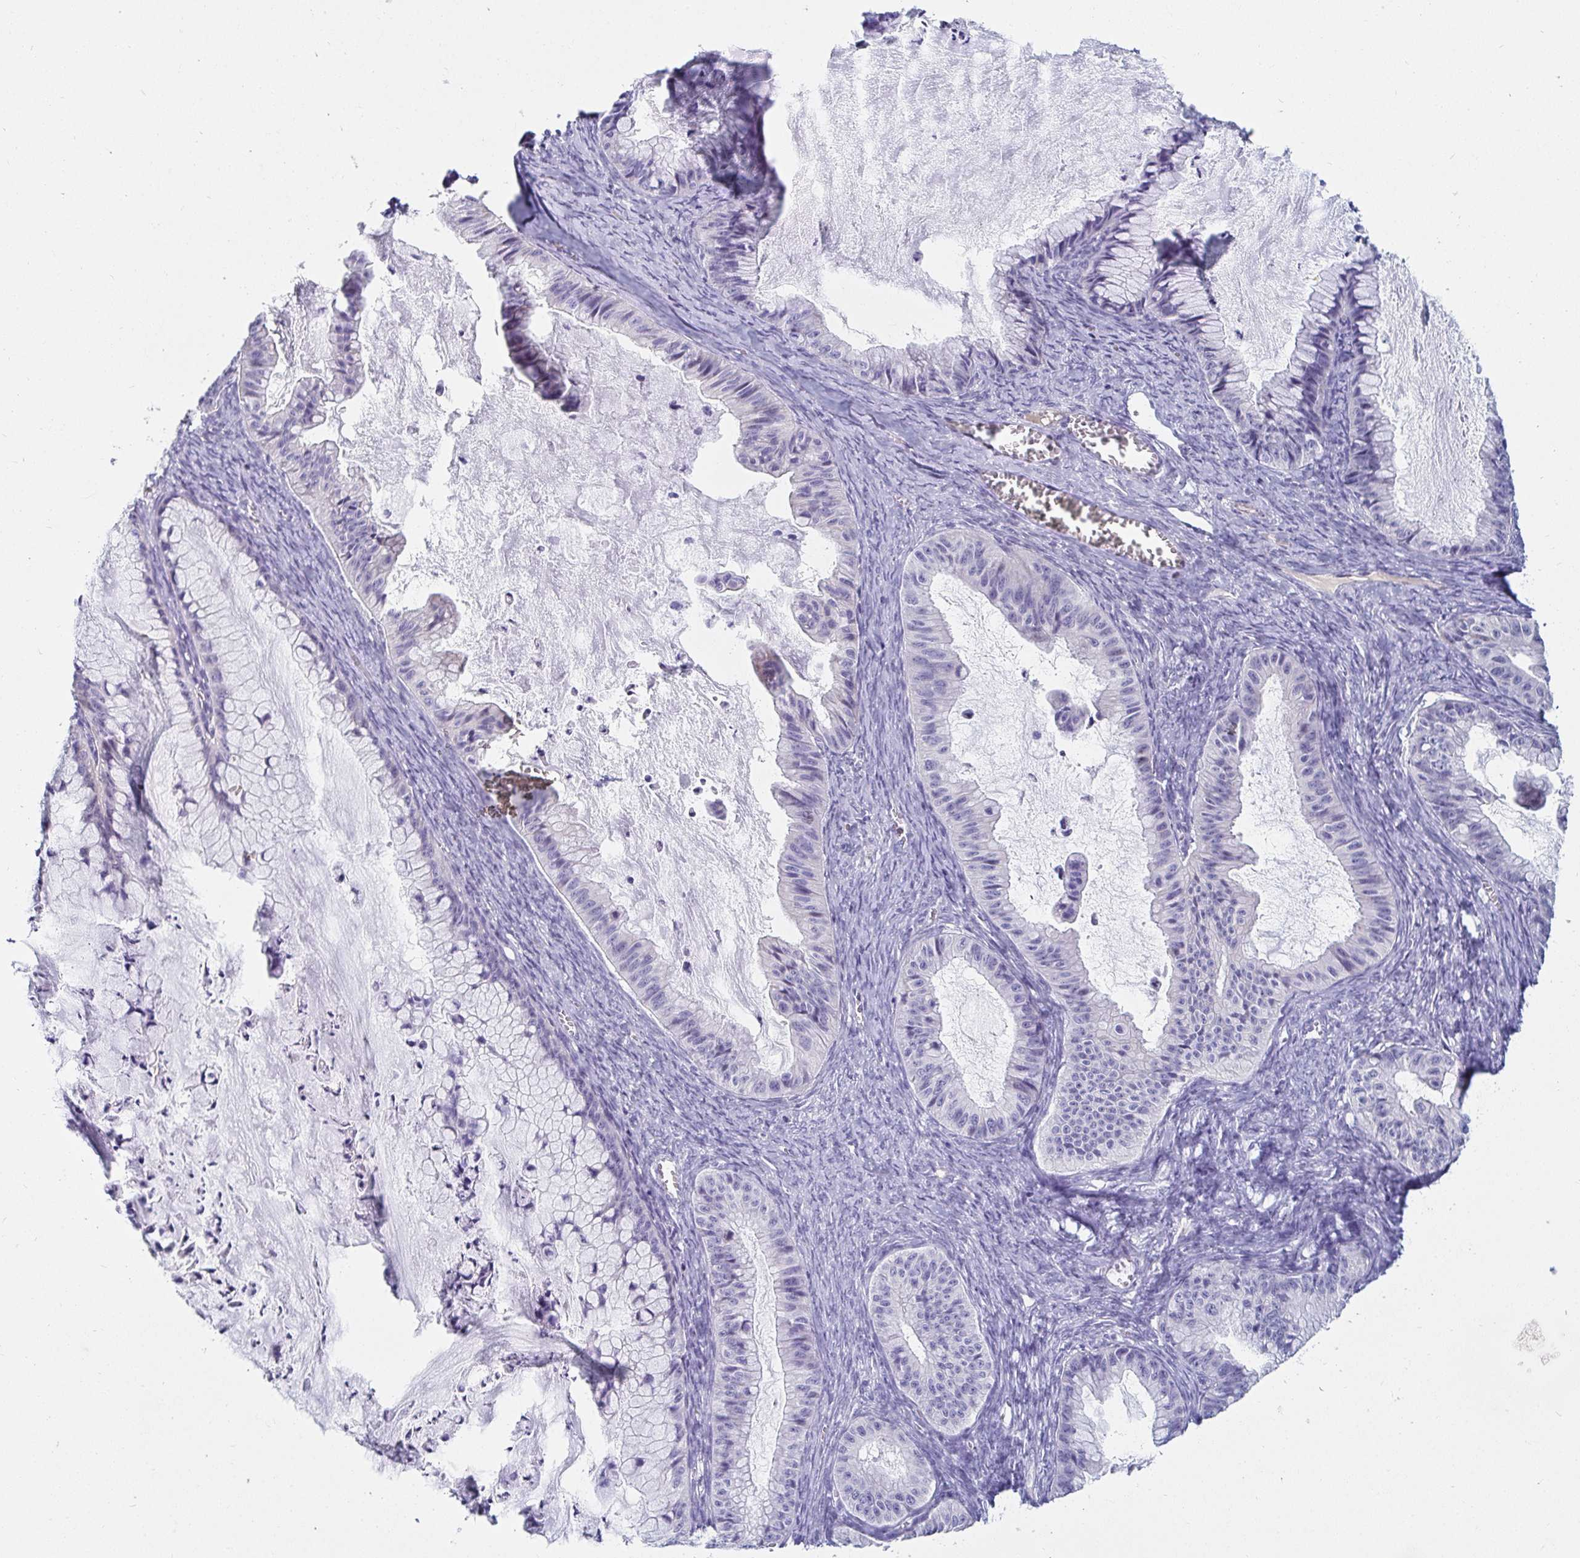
{"staining": {"intensity": "negative", "quantity": "none", "location": "none"}, "tissue": "ovarian cancer", "cell_type": "Tumor cells", "image_type": "cancer", "snomed": [{"axis": "morphology", "description": "Cystadenocarcinoma, mucinous, NOS"}, {"axis": "topography", "description": "Ovary"}], "caption": "Tumor cells show no significant positivity in mucinous cystadenocarcinoma (ovarian).", "gene": "C4orf17", "patient": {"sex": "female", "age": 72}}